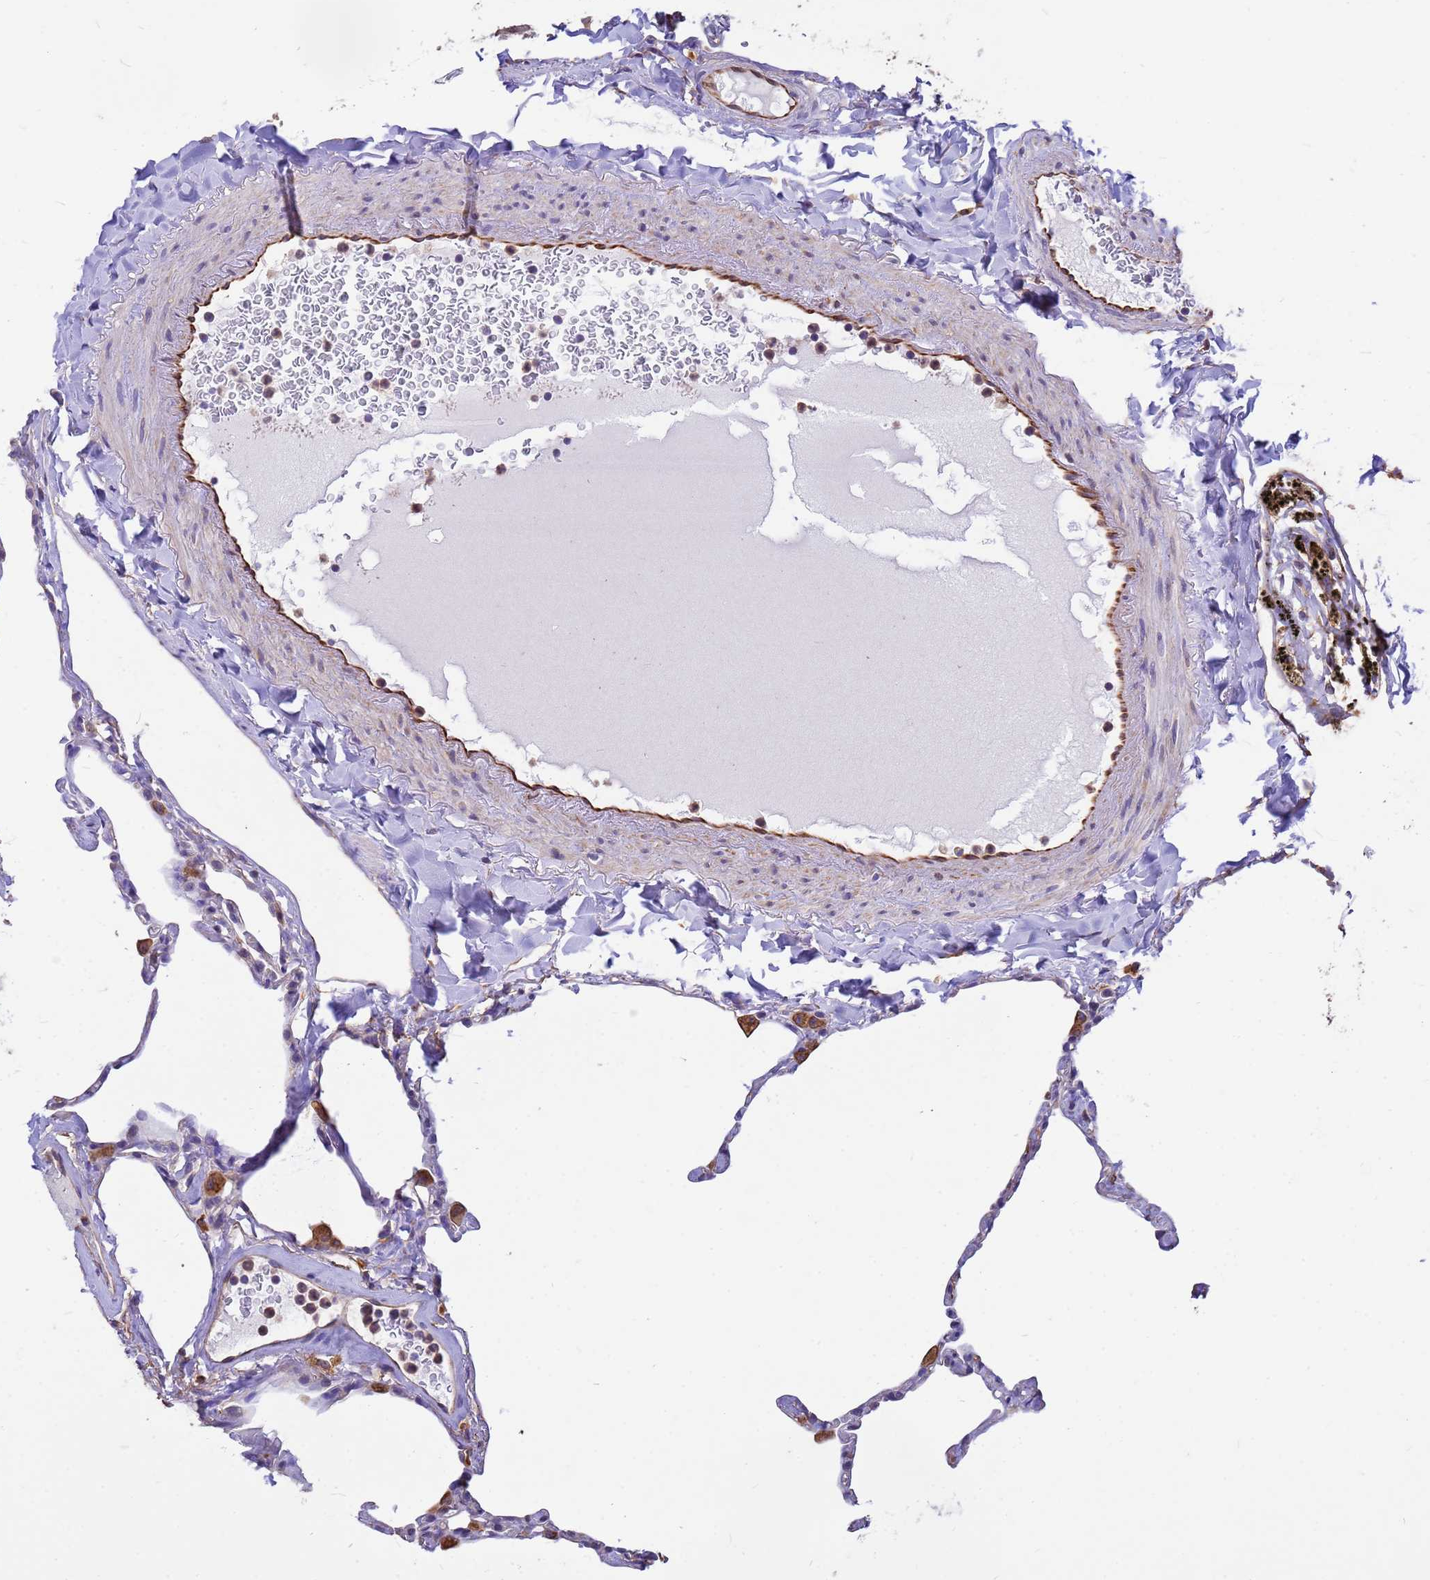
{"staining": {"intensity": "negative", "quantity": "none", "location": "none"}, "tissue": "lung", "cell_type": "Alveolar cells", "image_type": "normal", "snomed": [{"axis": "morphology", "description": "Normal tissue, NOS"}, {"axis": "topography", "description": "Lung"}], "caption": "IHC of benign human lung exhibits no staining in alveolar cells. (DAB (3,3'-diaminobenzidine) IHC, high magnification).", "gene": "TCEAL3", "patient": {"sex": "male", "age": 65}}